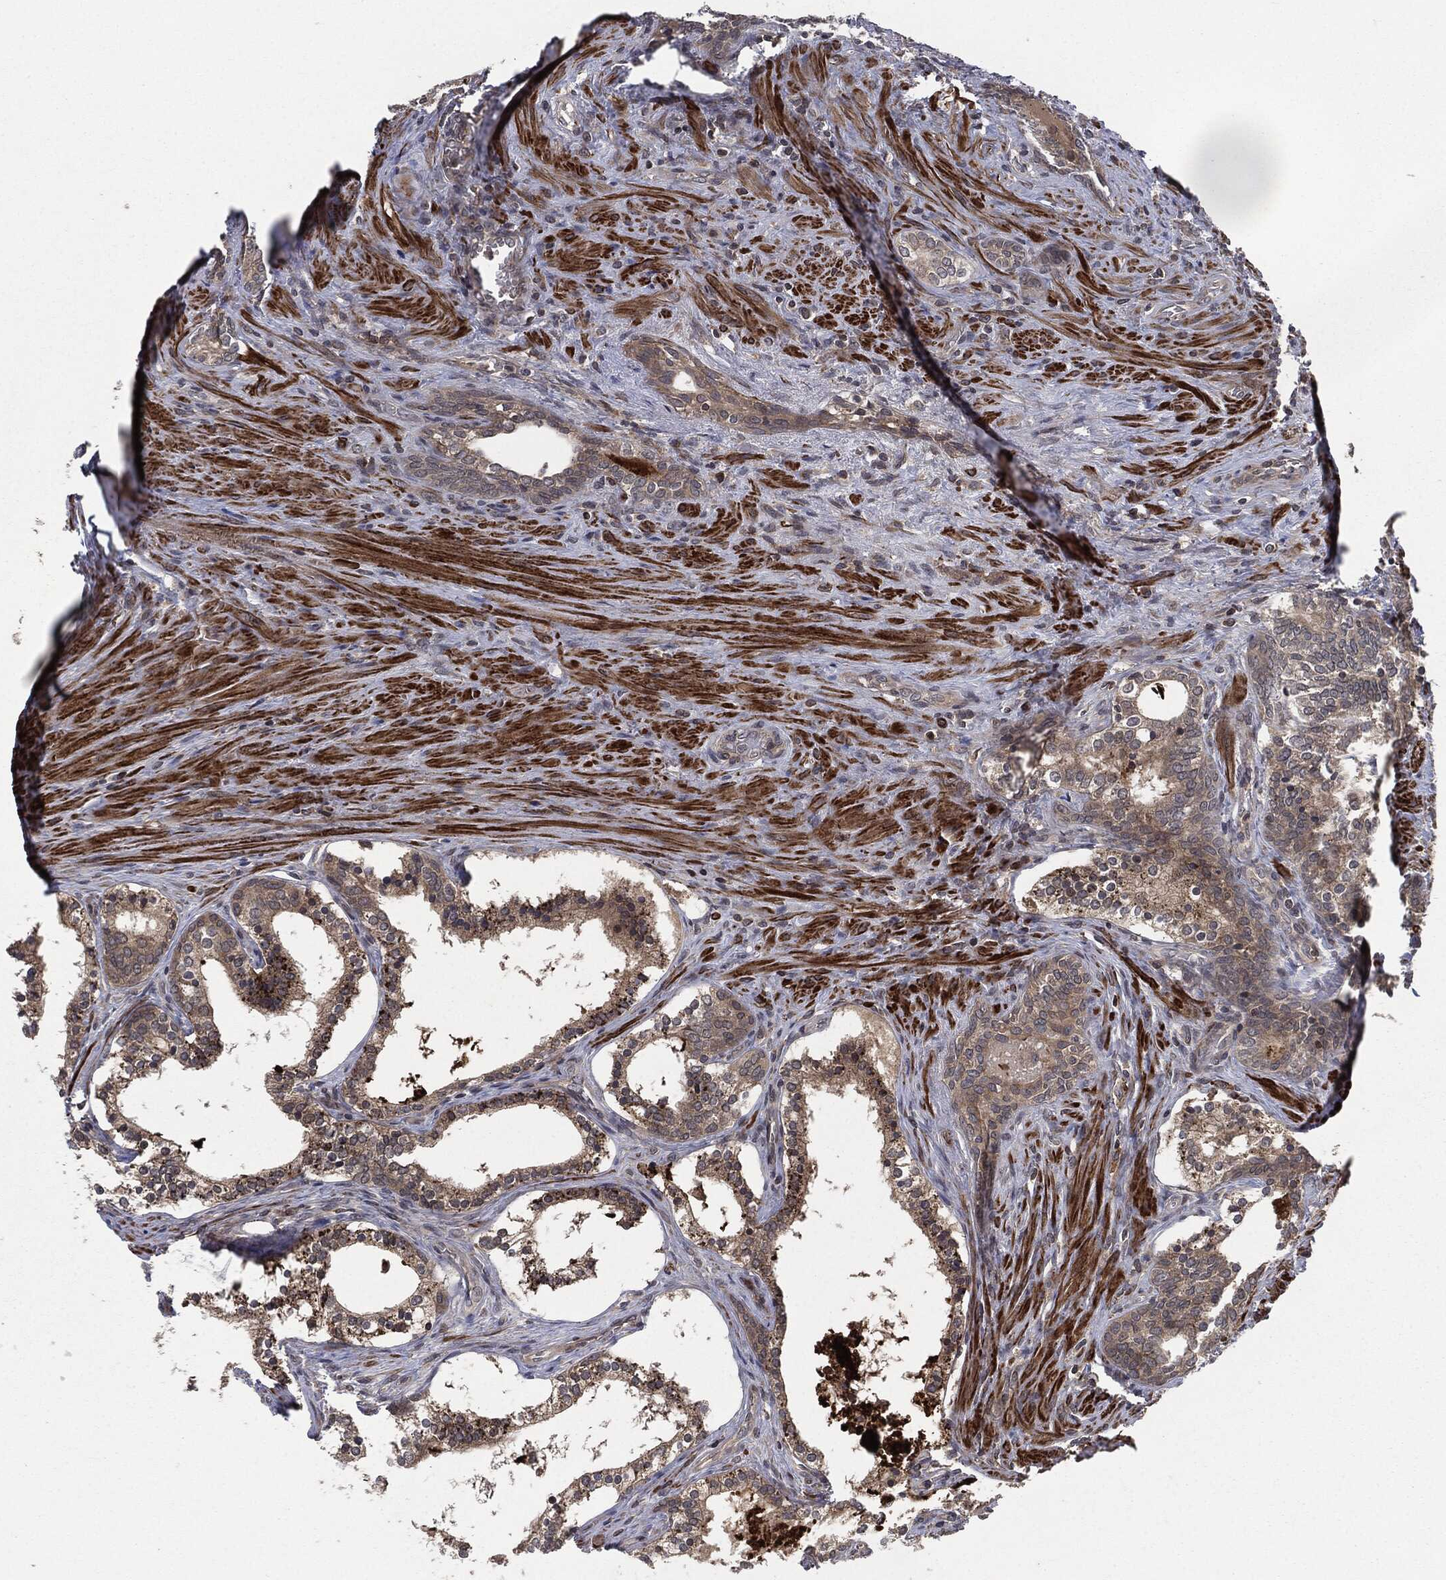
{"staining": {"intensity": "negative", "quantity": "none", "location": "none"}, "tissue": "prostate cancer", "cell_type": "Tumor cells", "image_type": "cancer", "snomed": [{"axis": "morphology", "description": "Adenocarcinoma, NOS"}, {"axis": "morphology", "description": "Adenocarcinoma, High grade"}, {"axis": "topography", "description": "Prostate"}], "caption": "DAB (3,3'-diaminobenzidine) immunohistochemical staining of prostate adenocarcinoma displays no significant expression in tumor cells.", "gene": "UBR1", "patient": {"sex": "male", "age": 61}}